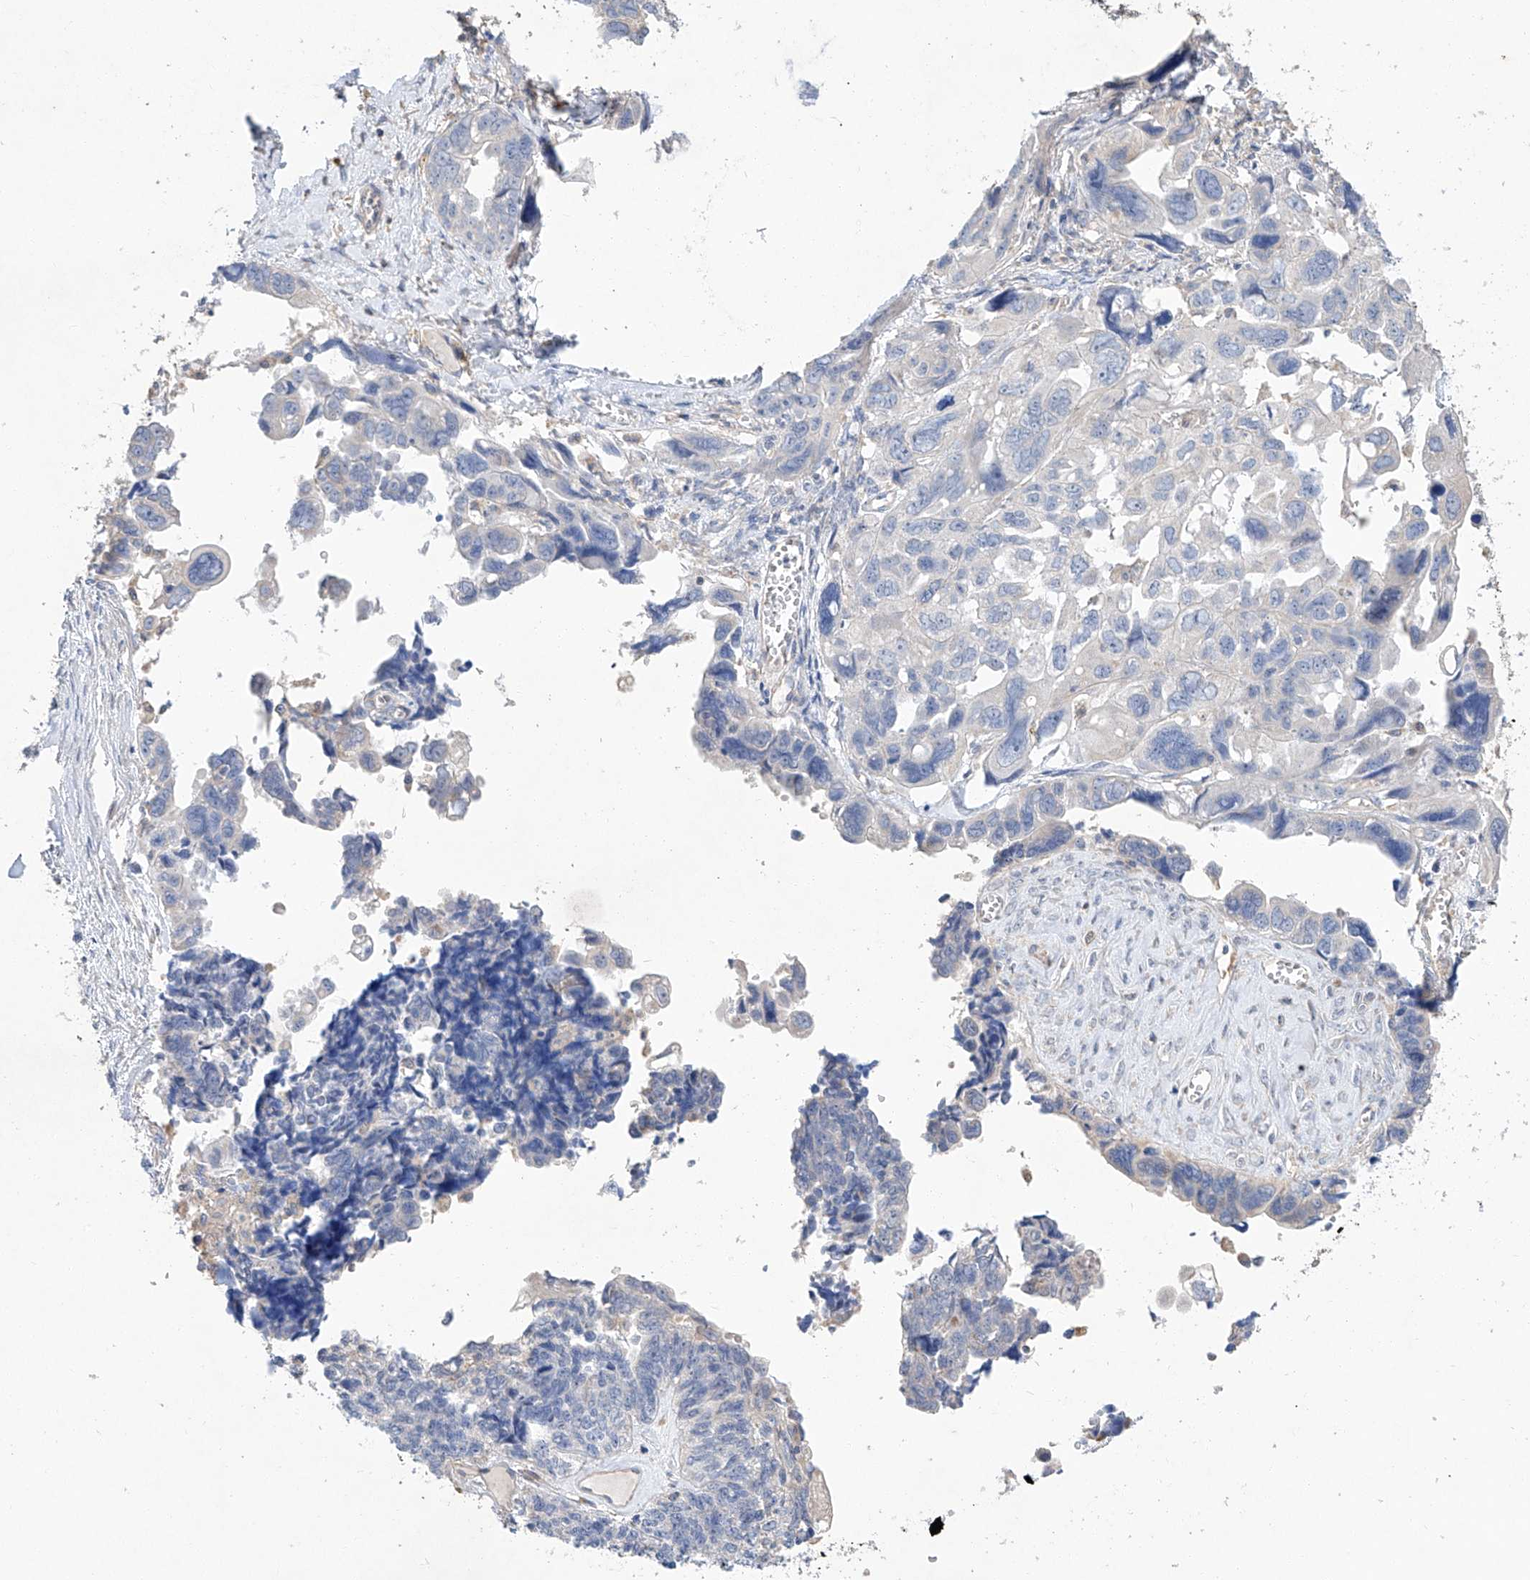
{"staining": {"intensity": "negative", "quantity": "none", "location": "none"}, "tissue": "ovarian cancer", "cell_type": "Tumor cells", "image_type": "cancer", "snomed": [{"axis": "morphology", "description": "Cystadenocarcinoma, serous, NOS"}, {"axis": "topography", "description": "Ovary"}], "caption": "Tumor cells show no significant protein positivity in ovarian cancer (serous cystadenocarcinoma).", "gene": "AMD1", "patient": {"sex": "female", "age": 79}}